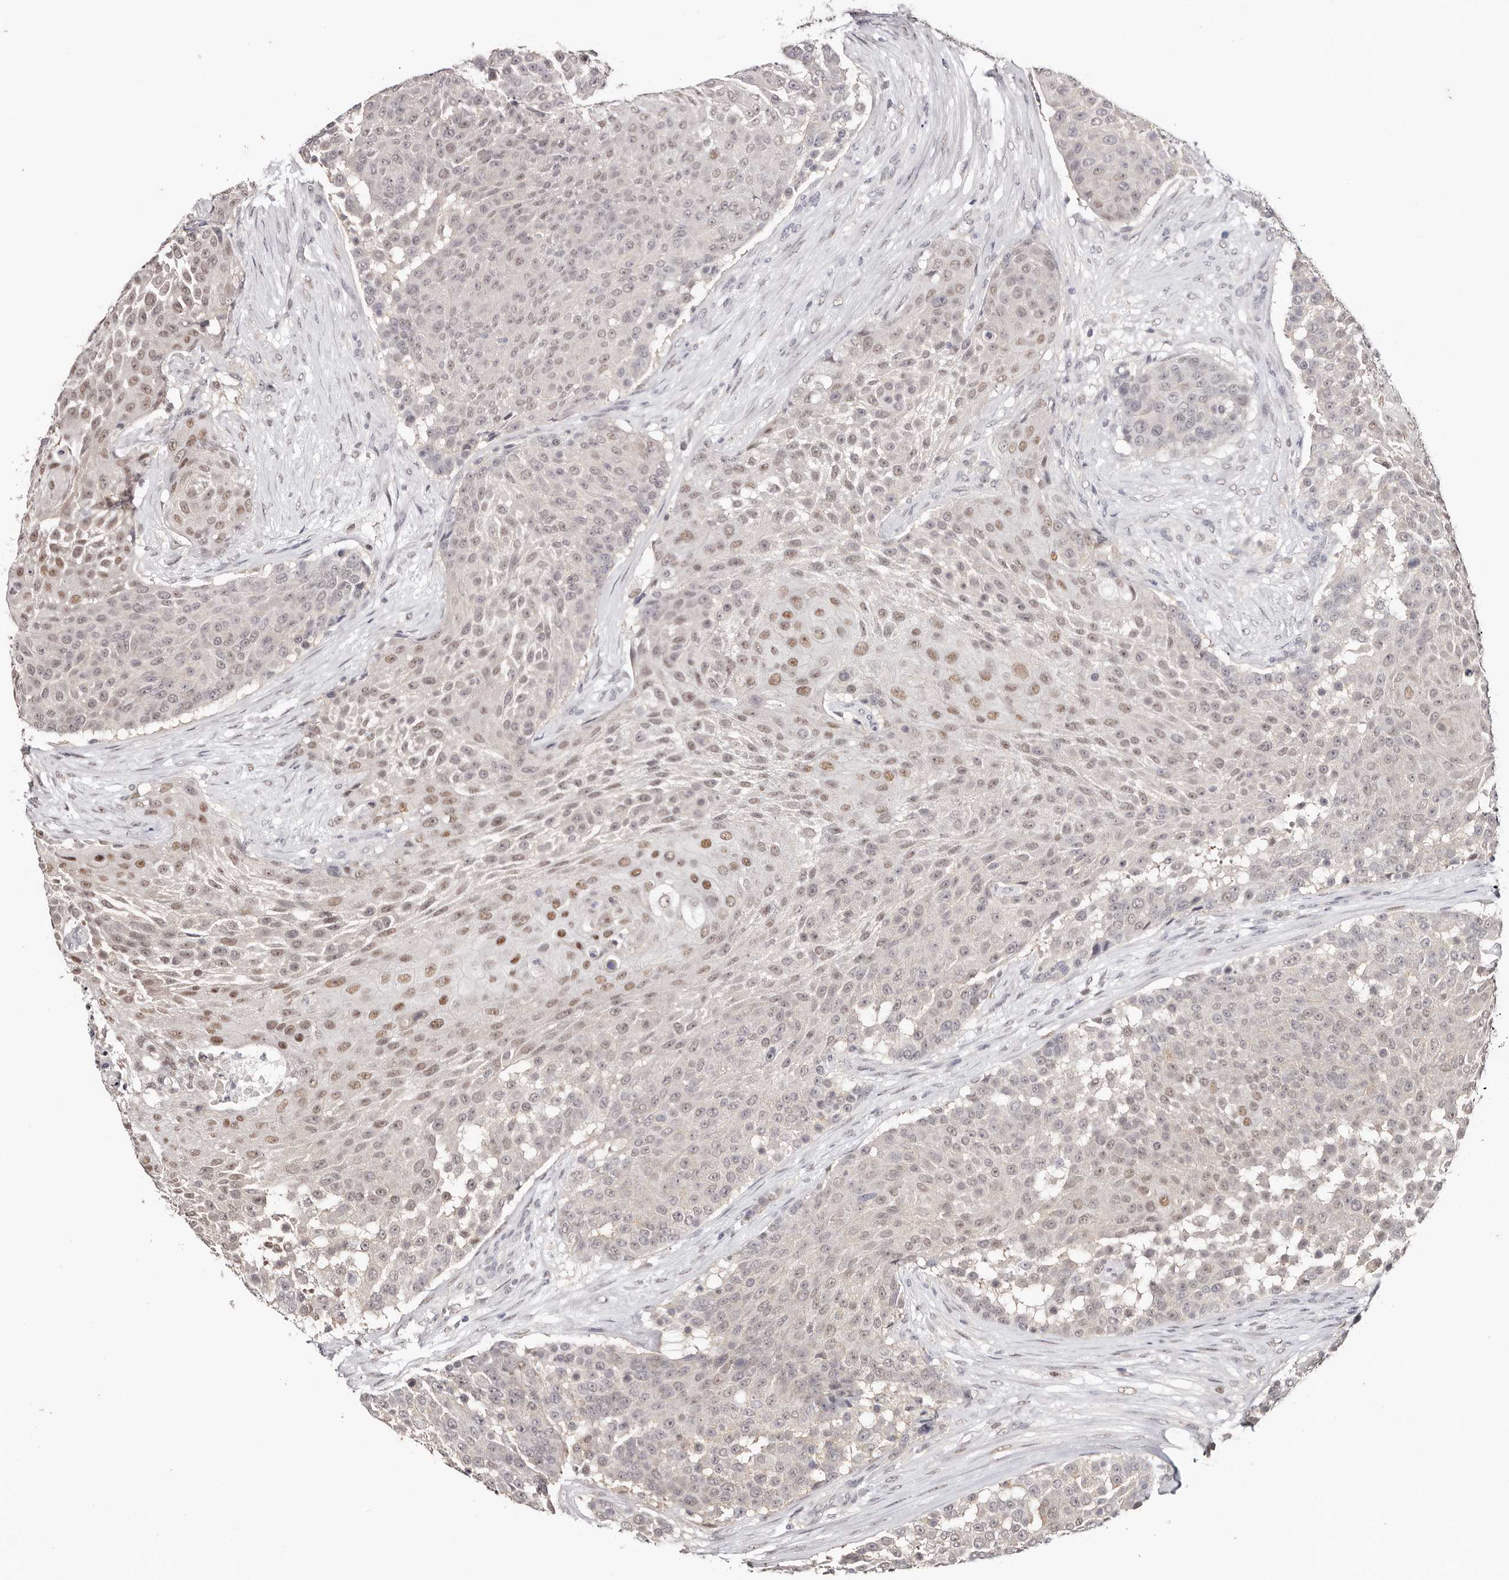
{"staining": {"intensity": "weak", "quantity": ">75%", "location": "nuclear"}, "tissue": "urothelial cancer", "cell_type": "Tumor cells", "image_type": "cancer", "snomed": [{"axis": "morphology", "description": "Urothelial carcinoma, High grade"}, {"axis": "topography", "description": "Urinary bladder"}], "caption": "Immunohistochemistry (IHC) of urothelial cancer displays low levels of weak nuclear staining in approximately >75% of tumor cells.", "gene": "TYW3", "patient": {"sex": "female", "age": 63}}